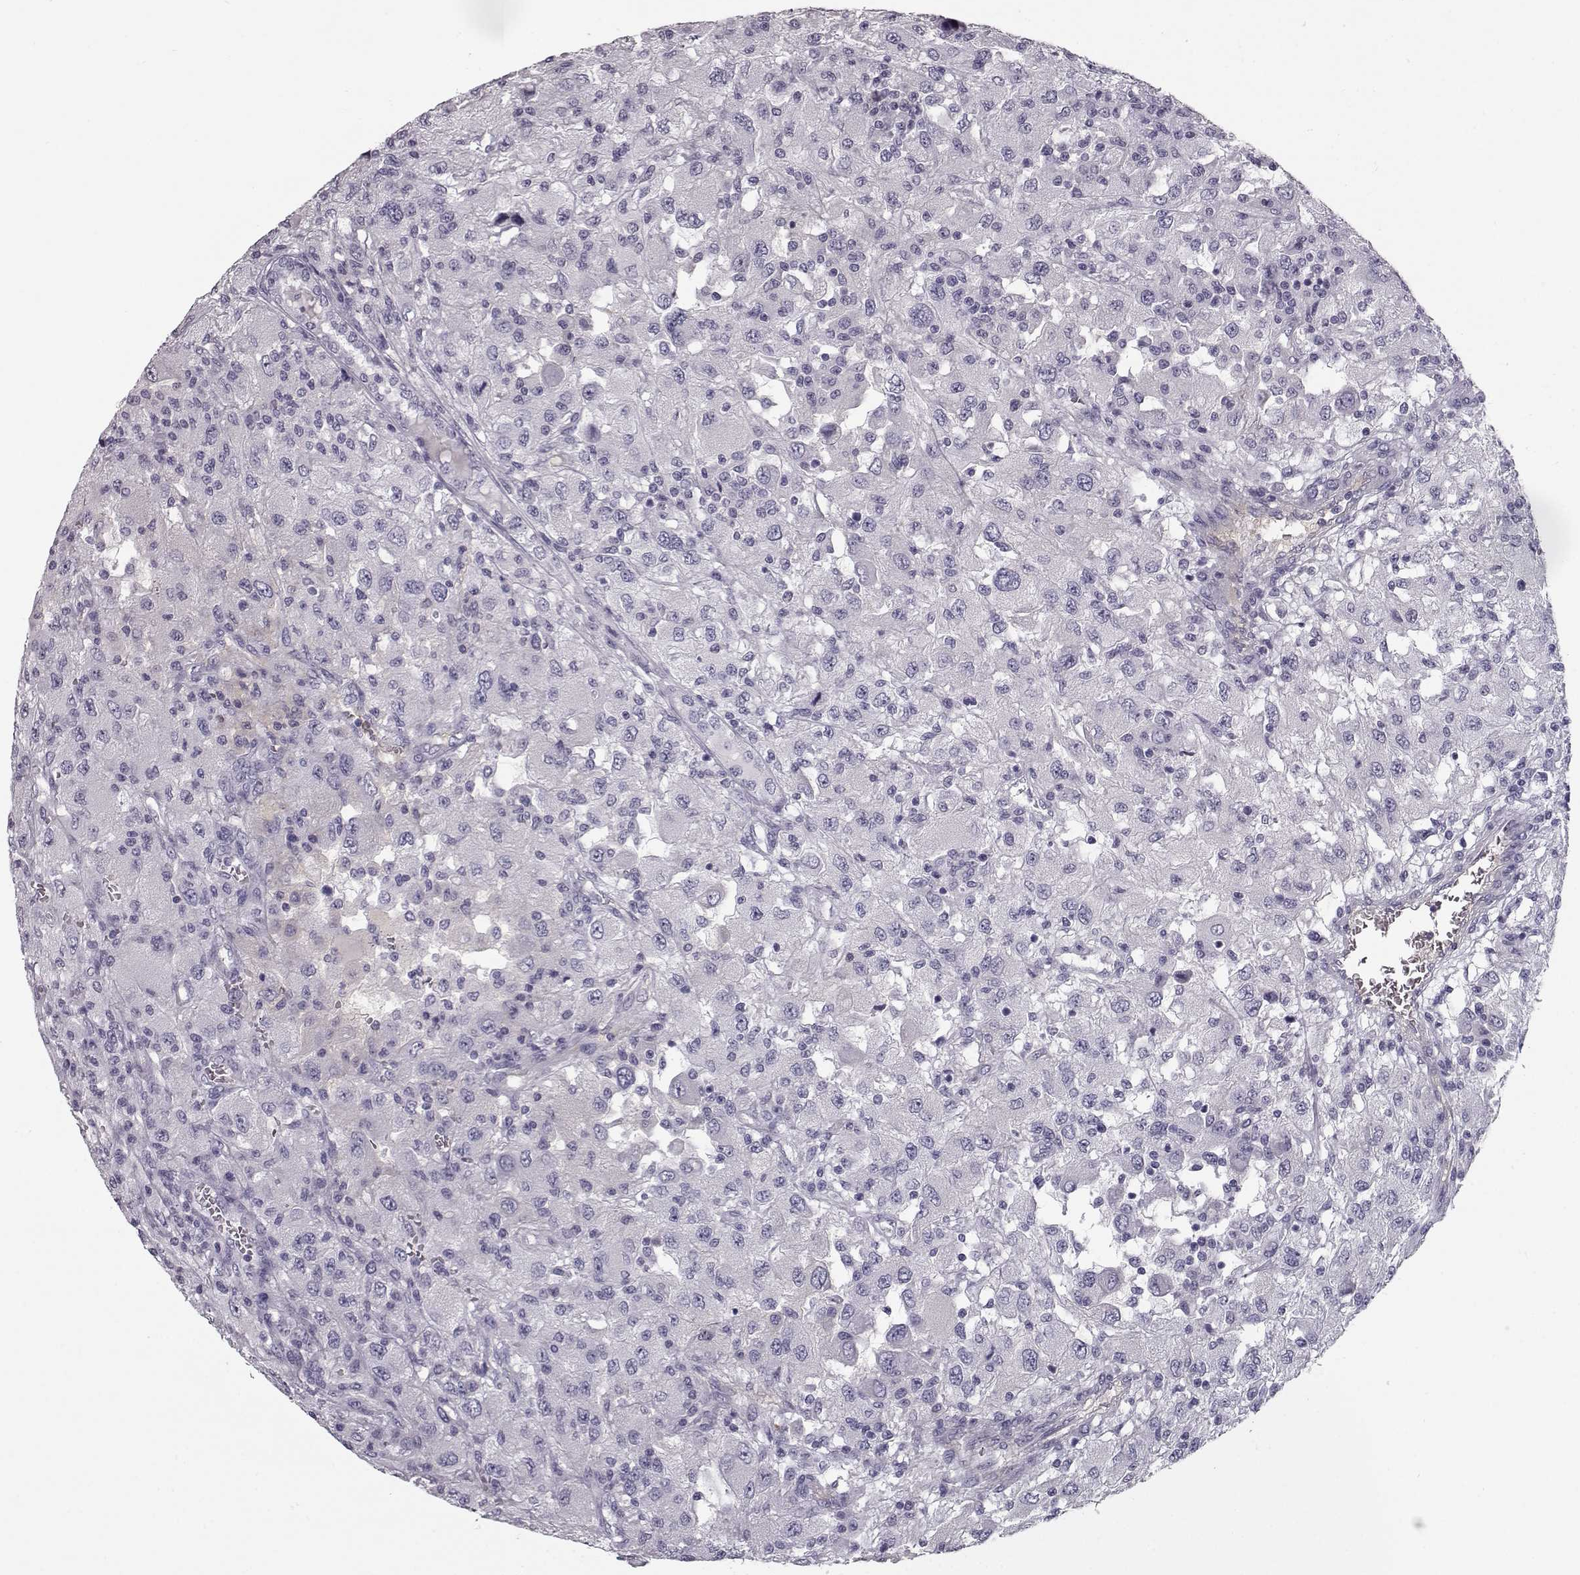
{"staining": {"intensity": "negative", "quantity": "none", "location": "none"}, "tissue": "renal cancer", "cell_type": "Tumor cells", "image_type": "cancer", "snomed": [{"axis": "morphology", "description": "Adenocarcinoma, NOS"}, {"axis": "topography", "description": "Kidney"}], "caption": "There is no significant staining in tumor cells of renal cancer (adenocarcinoma).", "gene": "CCL19", "patient": {"sex": "female", "age": 67}}